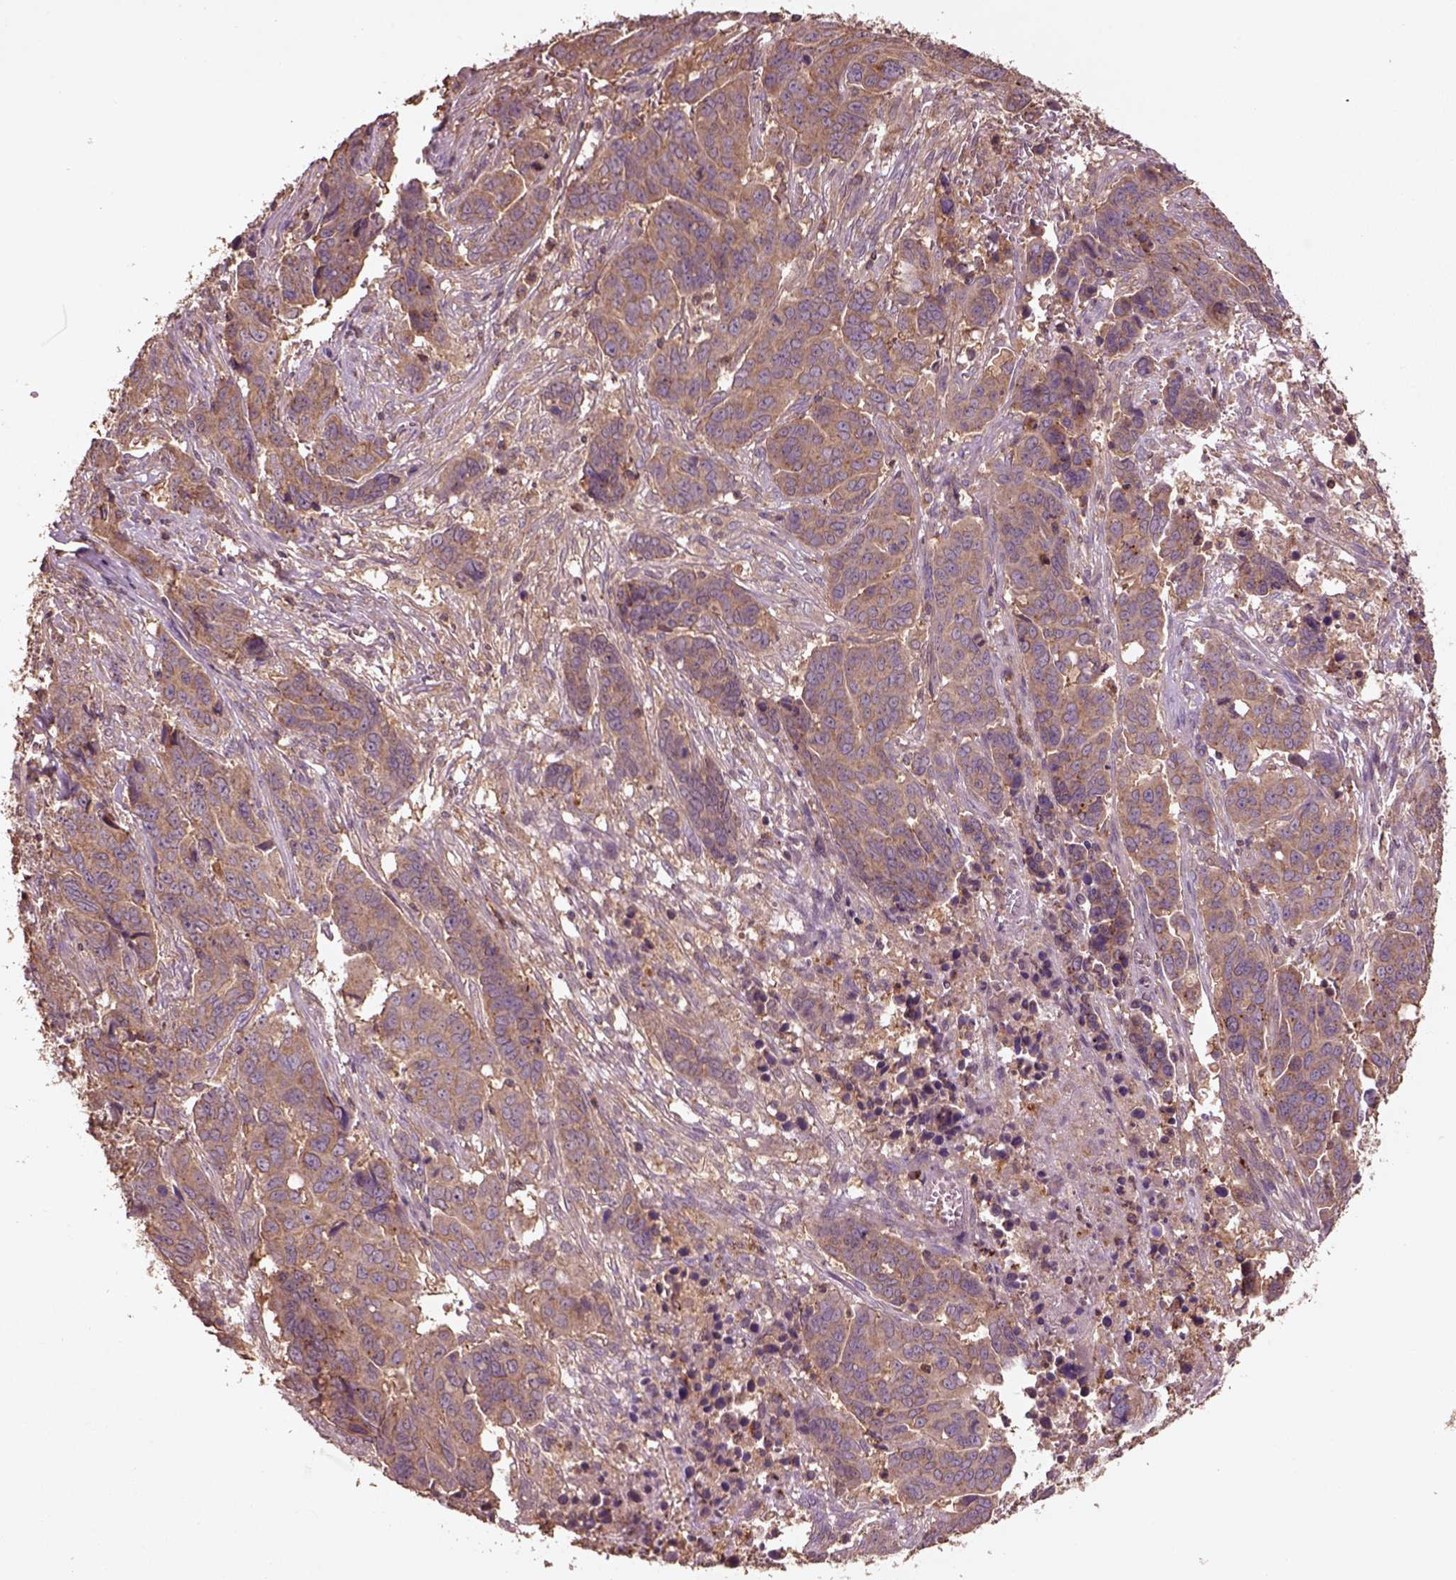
{"staining": {"intensity": "moderate", "quantity": ">75%", "location": "cytoplasmic/membranous"}, "tissue": "ovarian cancer", "cell_type": "Tumor cells", "image_type": "cancer", "snomed": [{"axis": "morphology", "description": "Carcinoma, endometroid"}, {"axis": "topography", "description": "Ovary"}], "caption": "This is an image of IHC staining of ovarian cancer, which shows moderate expression in the cytoplasmic/membranous of tumor cells.", "gene": "TRADD", "patient": {"sex": "female", "age": 78}}